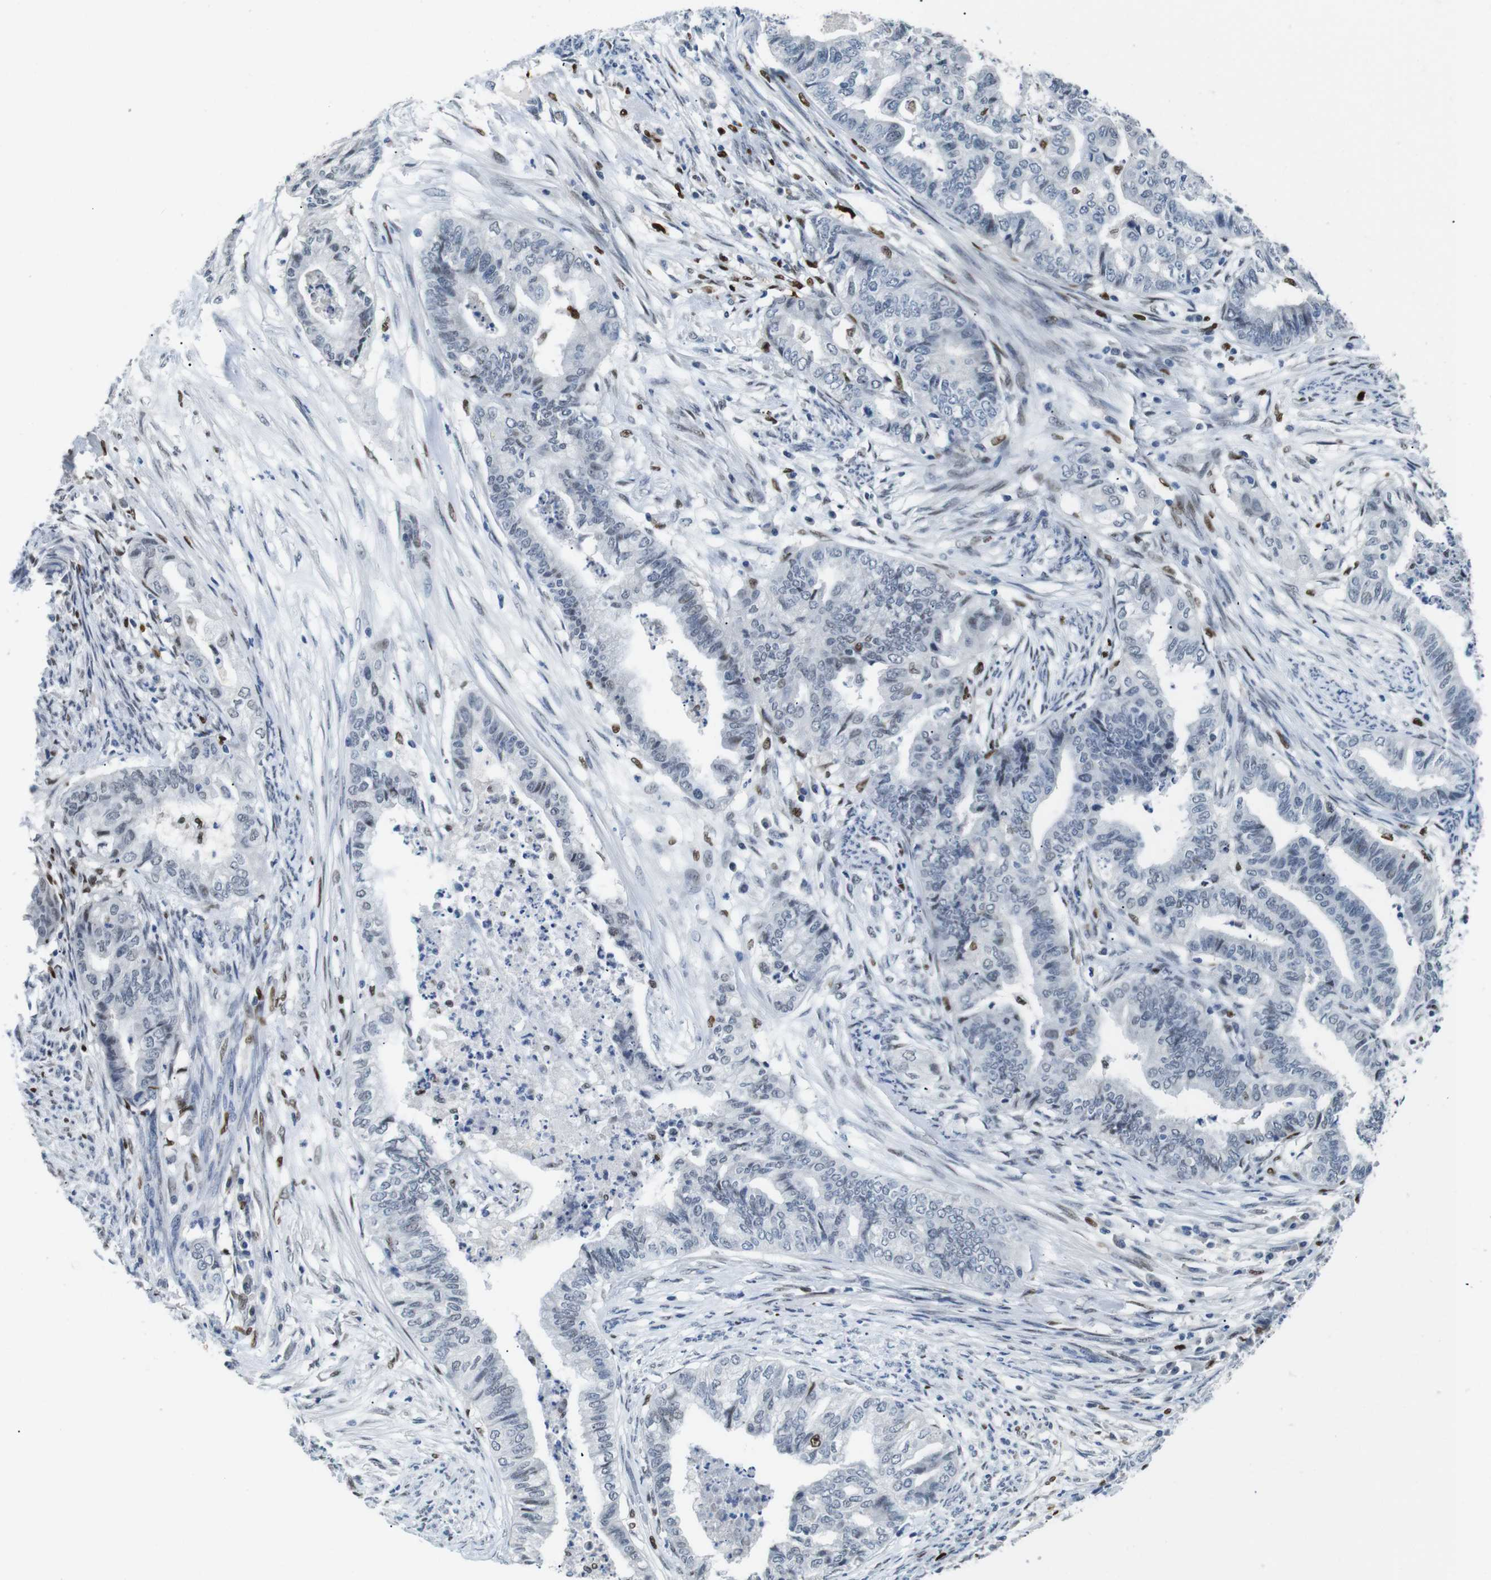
{"staining": {"intensity": "negative", "quantity": "none", "location": "none"}, "tissue": "endometrial cancer", "cell_type": "Tumor cells", "image_type": "cancer", "snomed": [{"axis": "morphology", "description": "Adenocarcinoma, NOS"}, {"axis": "topography", "description": "Endometrium"}], "caption": "This is a image of immunohistochemistry (IHC) staining of endometrial cancer (adenocarcinoma), which shows no expression in tumor cells.", "gene": "IRF8", "patient": {"sex": "female", "age": 79}}